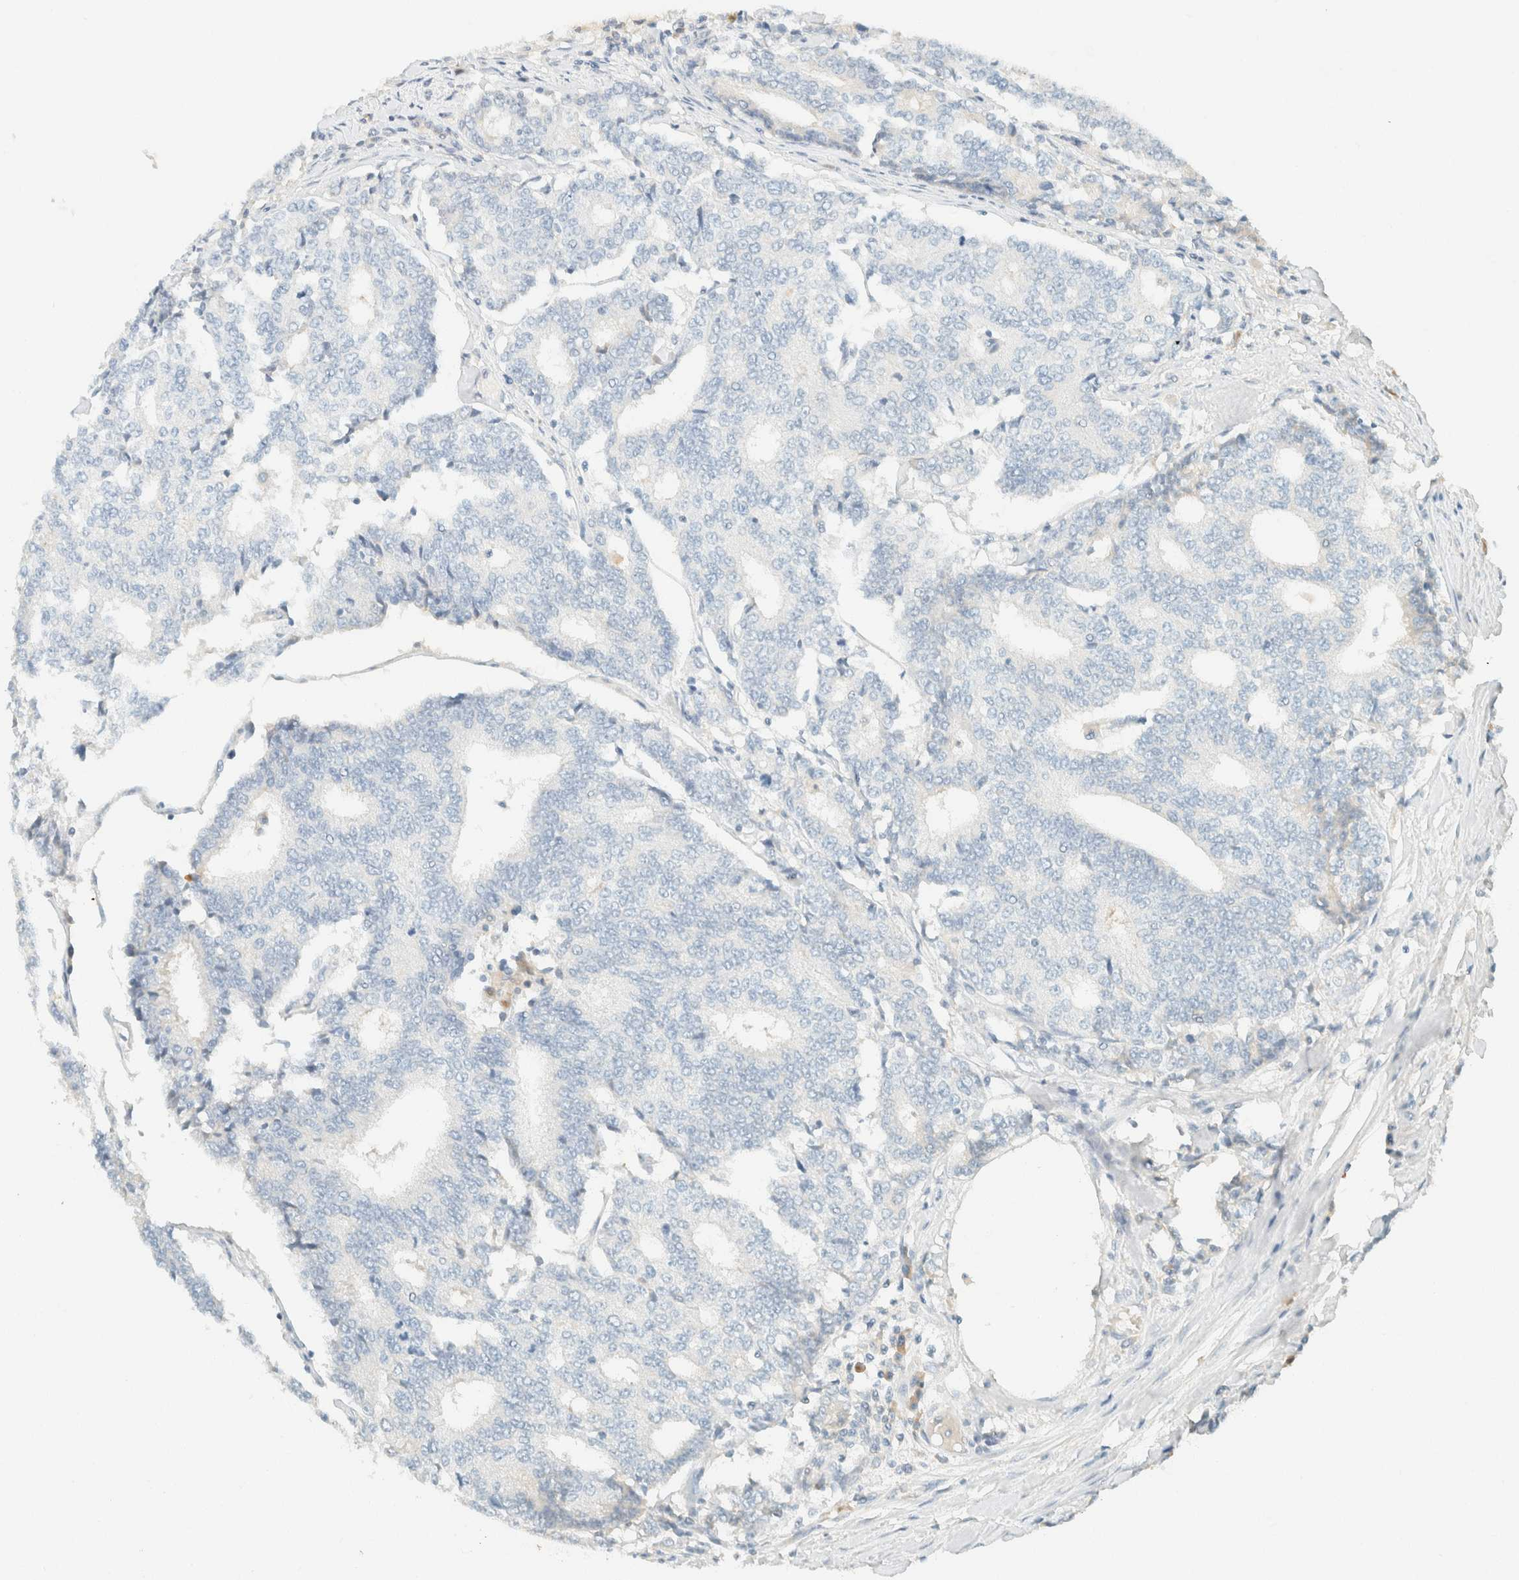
{"staining": {"intensity": "negative", "quantity": "none", "location": "none"}, "tissue": "prostate cancer", "cell_type": "Tumor cells", "image_type": "cancer", "snomed": [{"axis": "morphology", "description": "Normal tissue, NOS"}, {"axis": "morphology", "description": "Adenocarcinoma, High grade"}, {"axis": "topography", "description": "Prostate"}, {"axis": "topography", "description": "Seminal veicle"}], "caption": "DAB (3,3'-diaminobenzidine) immunohistochemical staining of human prostate cancer demonstrates no significant staining in tumor cells.", "gene": "GPA33", "patient": {"sex": "male", "age": 55}}